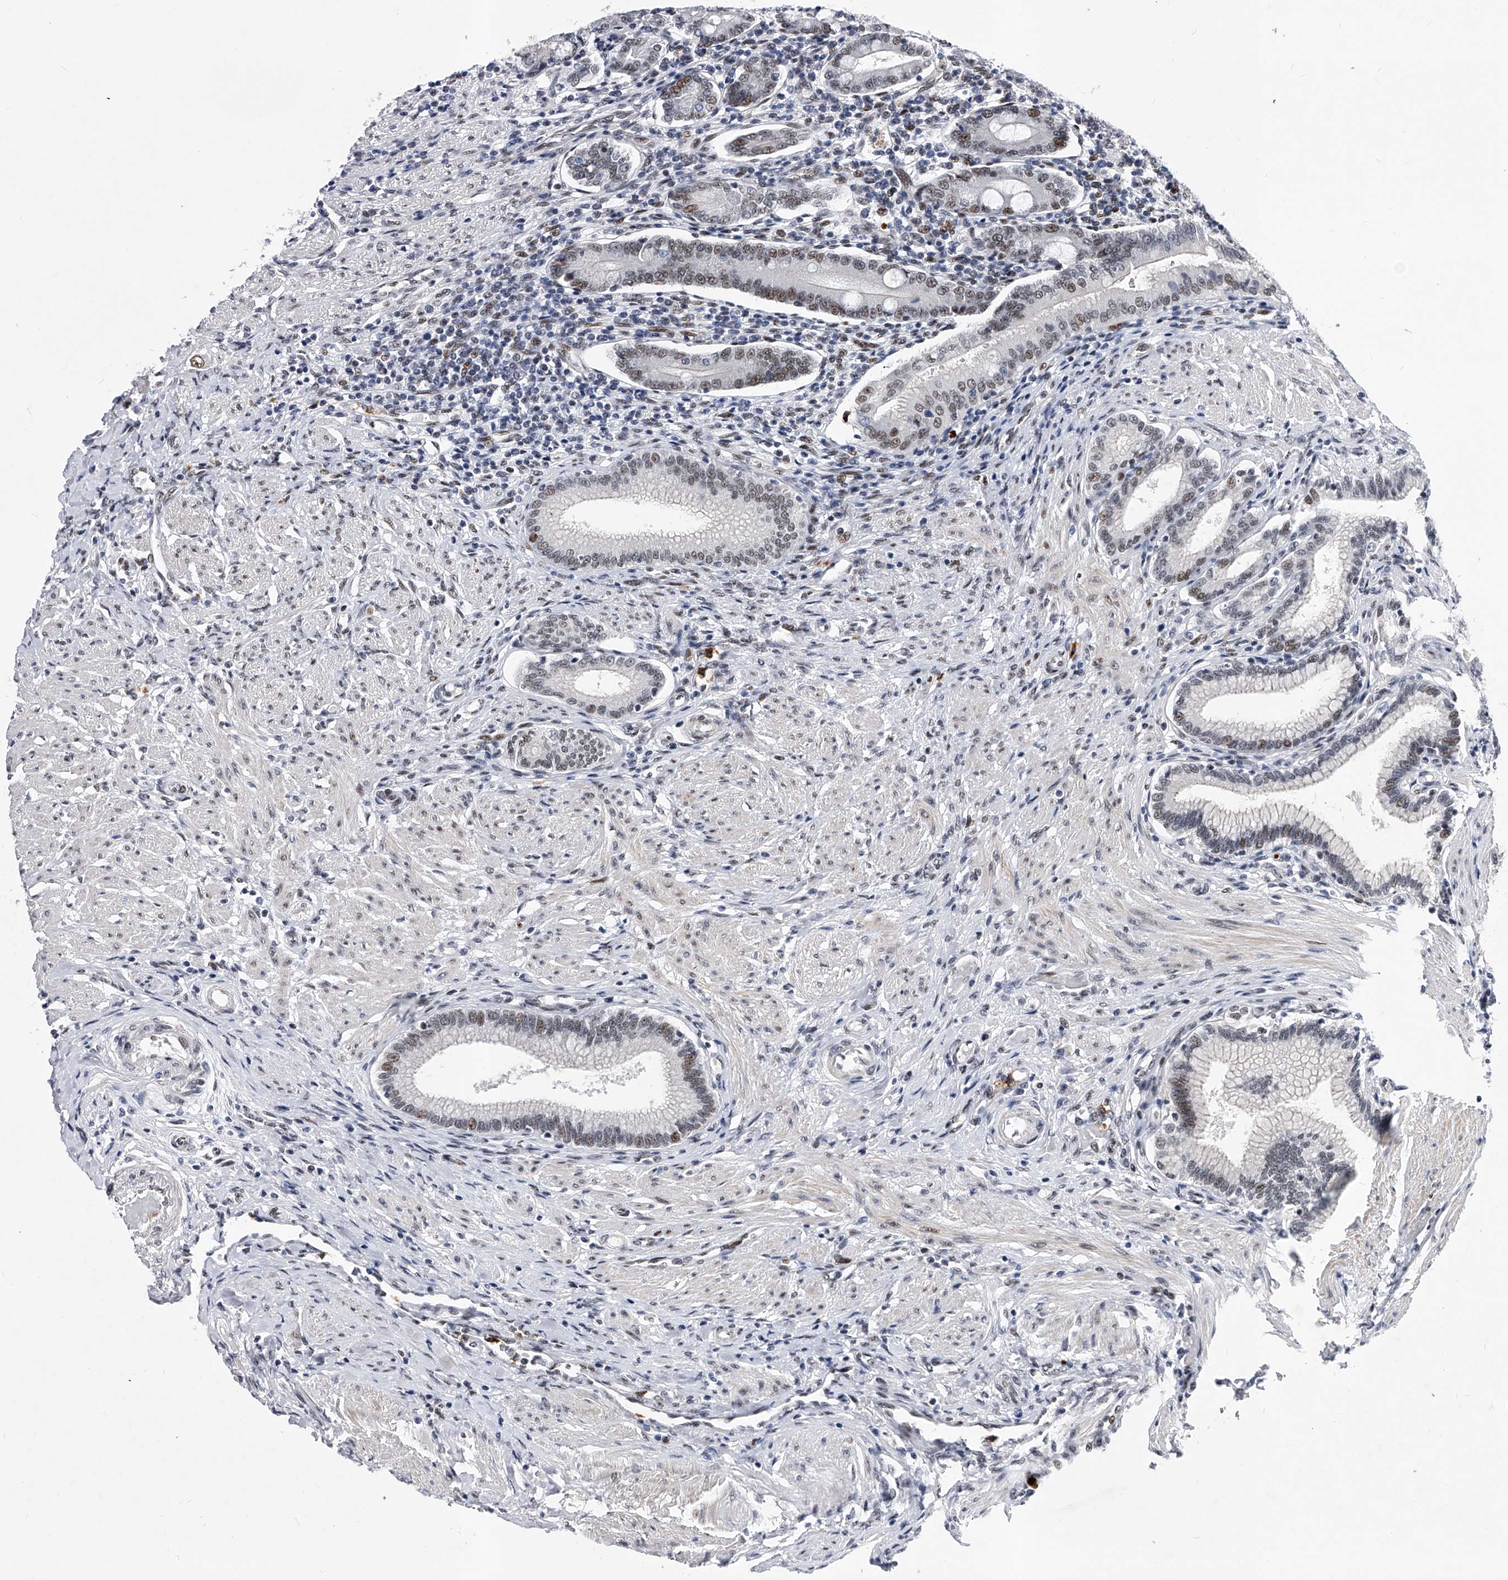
{"staining": {"intensity": "moderate", "quantity": "25%-75%", "location": "nuclear"}, "tissue": "duodenum", "cell_type": "Glandular cells", "image_type": "normal", "snomed": [{"axis": "morphology", "description": "Normal tissue, NOS"}, {"axis": "morphology", "description": "Adenocarcinoma, NOS"}, {"axis": "topography", "description": "Pancreas"}, {"axis": "topography", "description": "Duodenum"}], "caption": "Protein staining reveals moderate nuclear staining in about 25%-75% of glandular cells in benign duodenum.", "gene": "TESK2", "patient": {"sex": "male", "age": 50}}